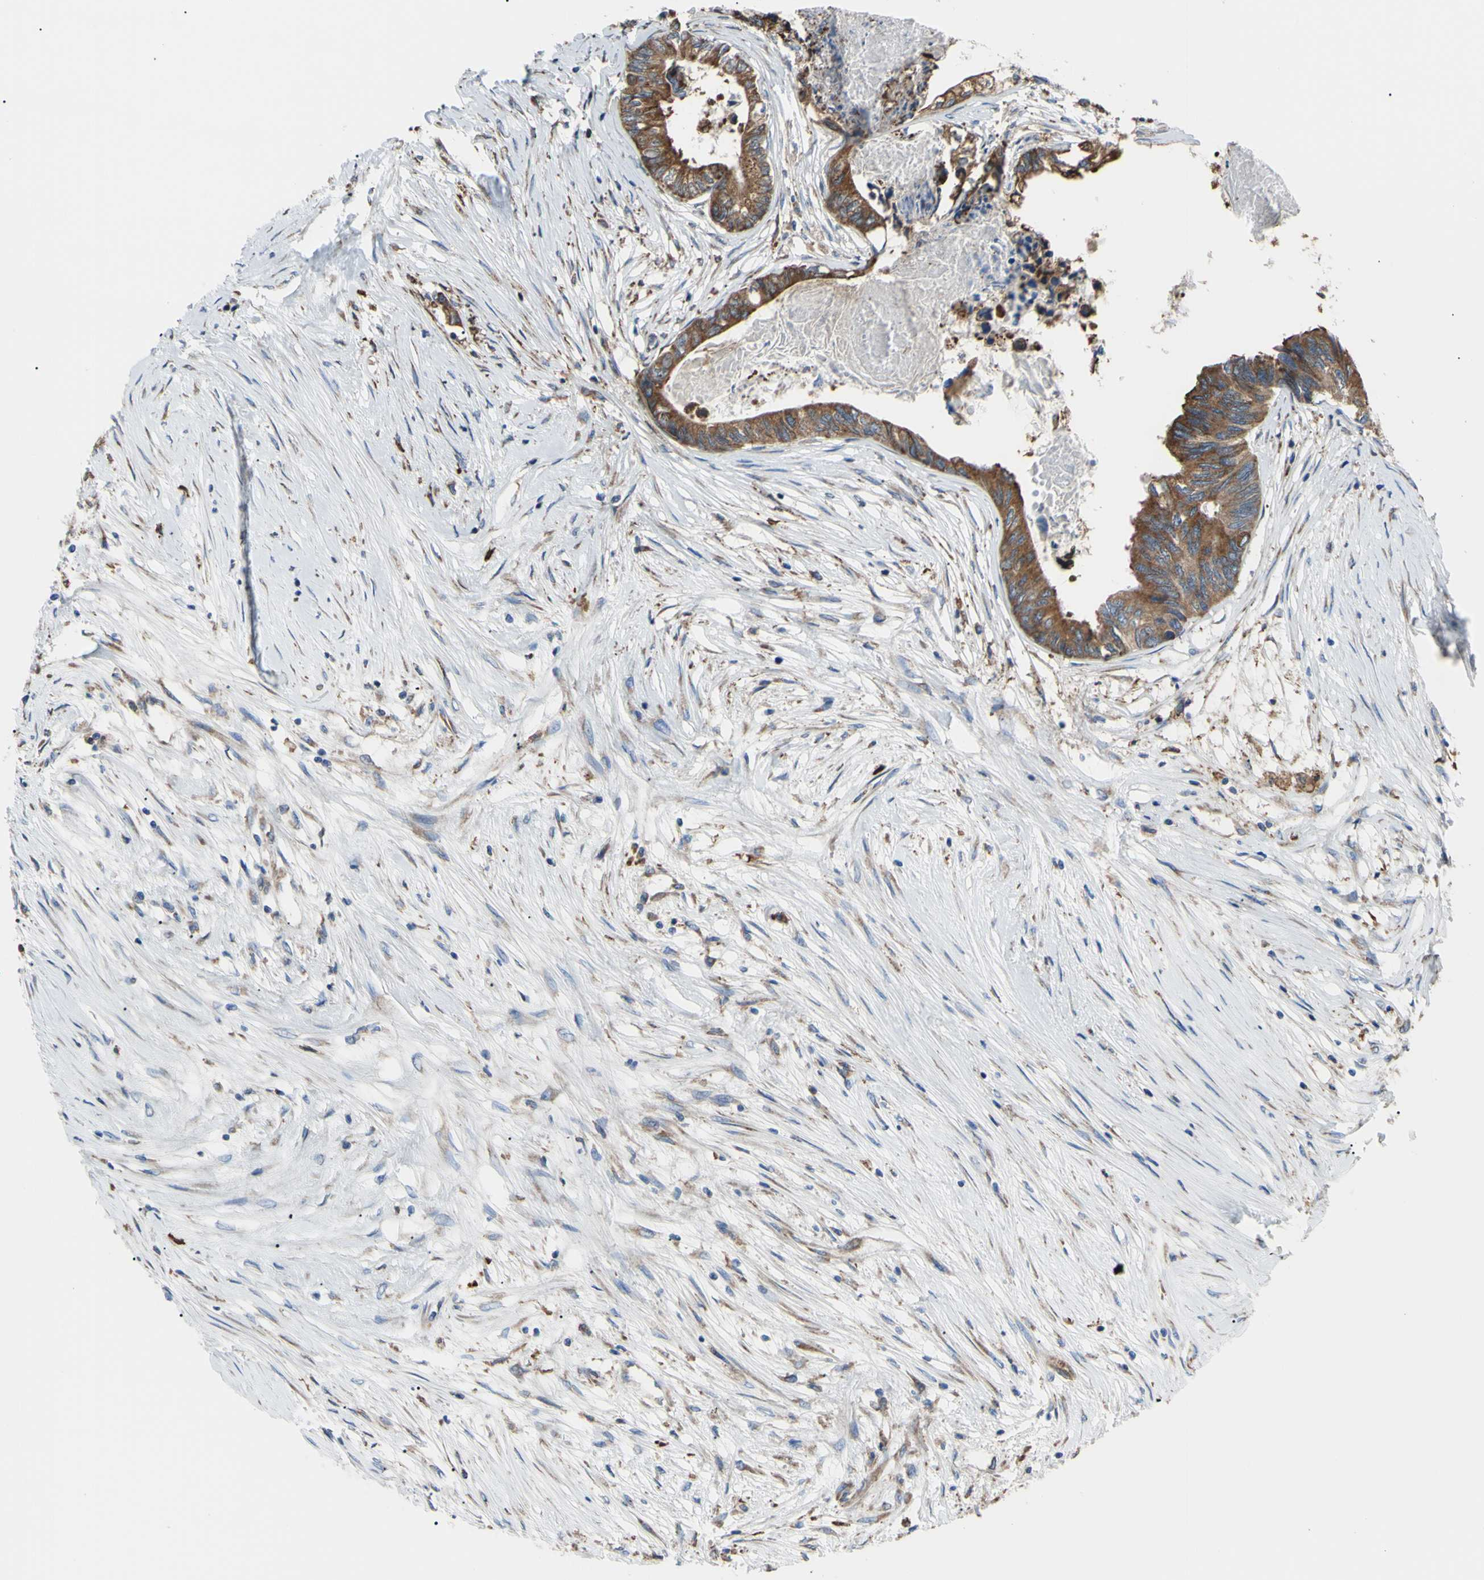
{"staining": {"intensity": "strong", "quantity": ">75%", "location": "cytoplasmic/membranous"}, "tissue": "colorectal cancer", "cell_type": "Tumor cells", "image_type": "cancer", "snomed": [{"axis": "morphology", "description": "Adenocarcinoma, NOS"}, {"axis": "topography", "description": "Rectum"}], "caption": "Immunohistochemistry (IHC) image of neoplastic tissue: colorectal cancer (adenocarcinoma) stained using immunohistochemistry displays high levels of strong protein expression localized specifically in the cytoplasmic/membranous of tumor cells, appearing as a cytoplasmic/membranous brown color.", "gene": "BMF", "patient": {"sex": "male", "age": 63}}